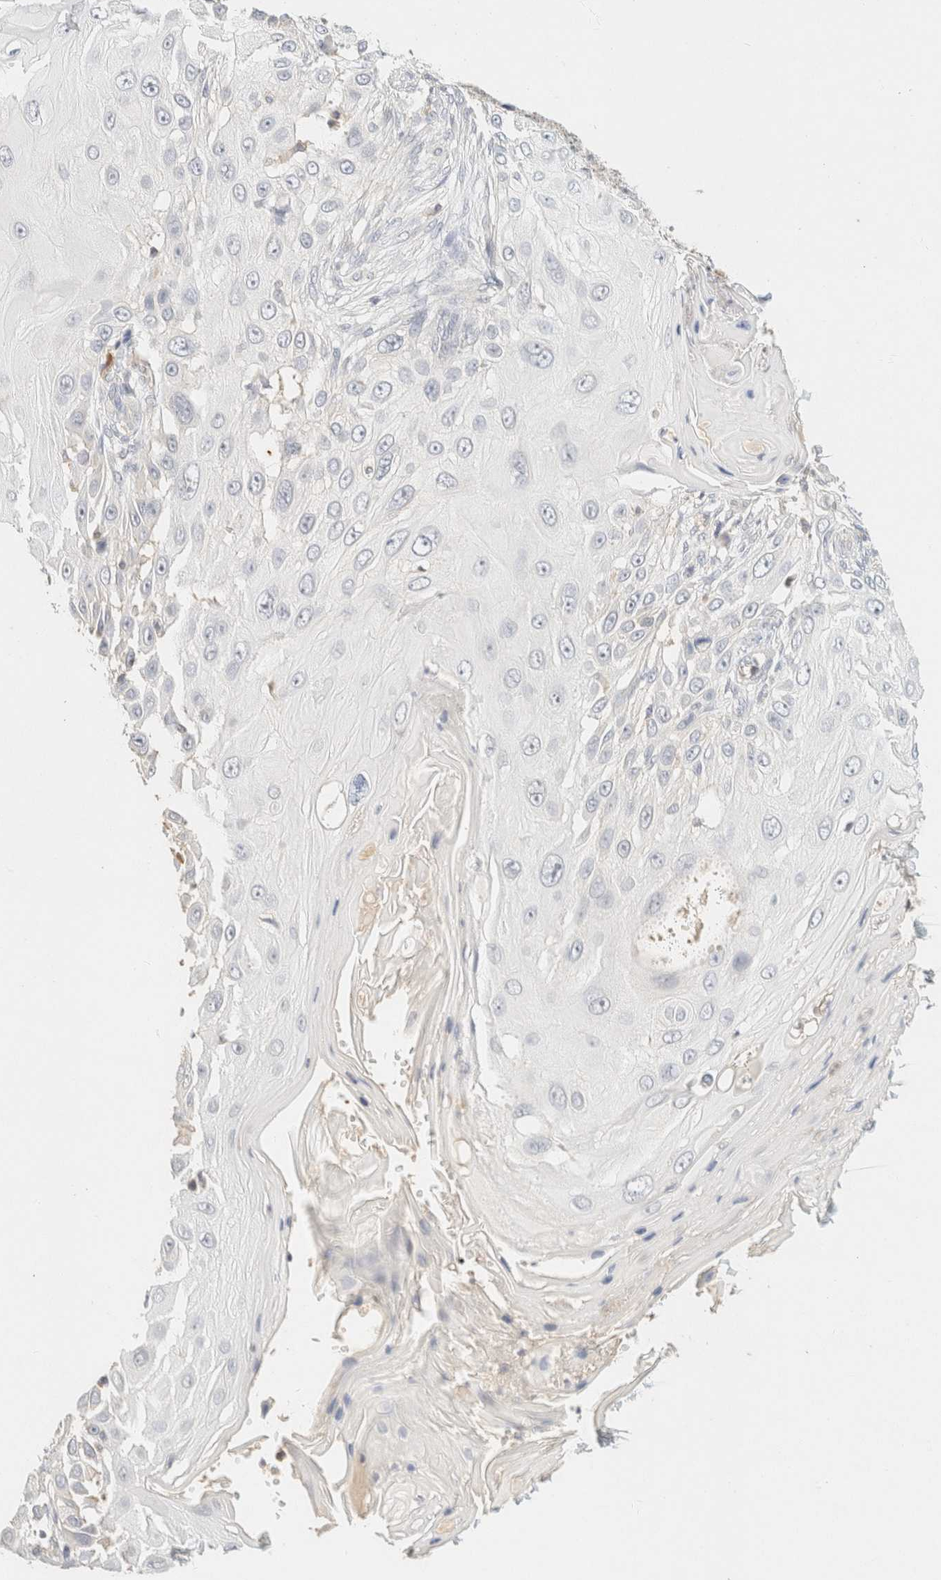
{"staining": {"intensity": "negative", "quantity": "none", "location": "none"}, "tissue": "skin cancer", "cell_type": "Tumor cells", "image_type": "cancer", "snomed": [{"axis": "morphology", "description": "Squamous cell carcinoma, NOS"}, {"axis": "topography", "description": "Skin"}], "caption": "IHC image of neoplastic tissue: human skin cancer (squamous cell carcinoma) stained with DAB (3,3'-diaminobenzidine) exhibits no significant protein positivity in tumor cells.", "gene": "TIMD4", "patient": {"sex": "female", "age": 44}}